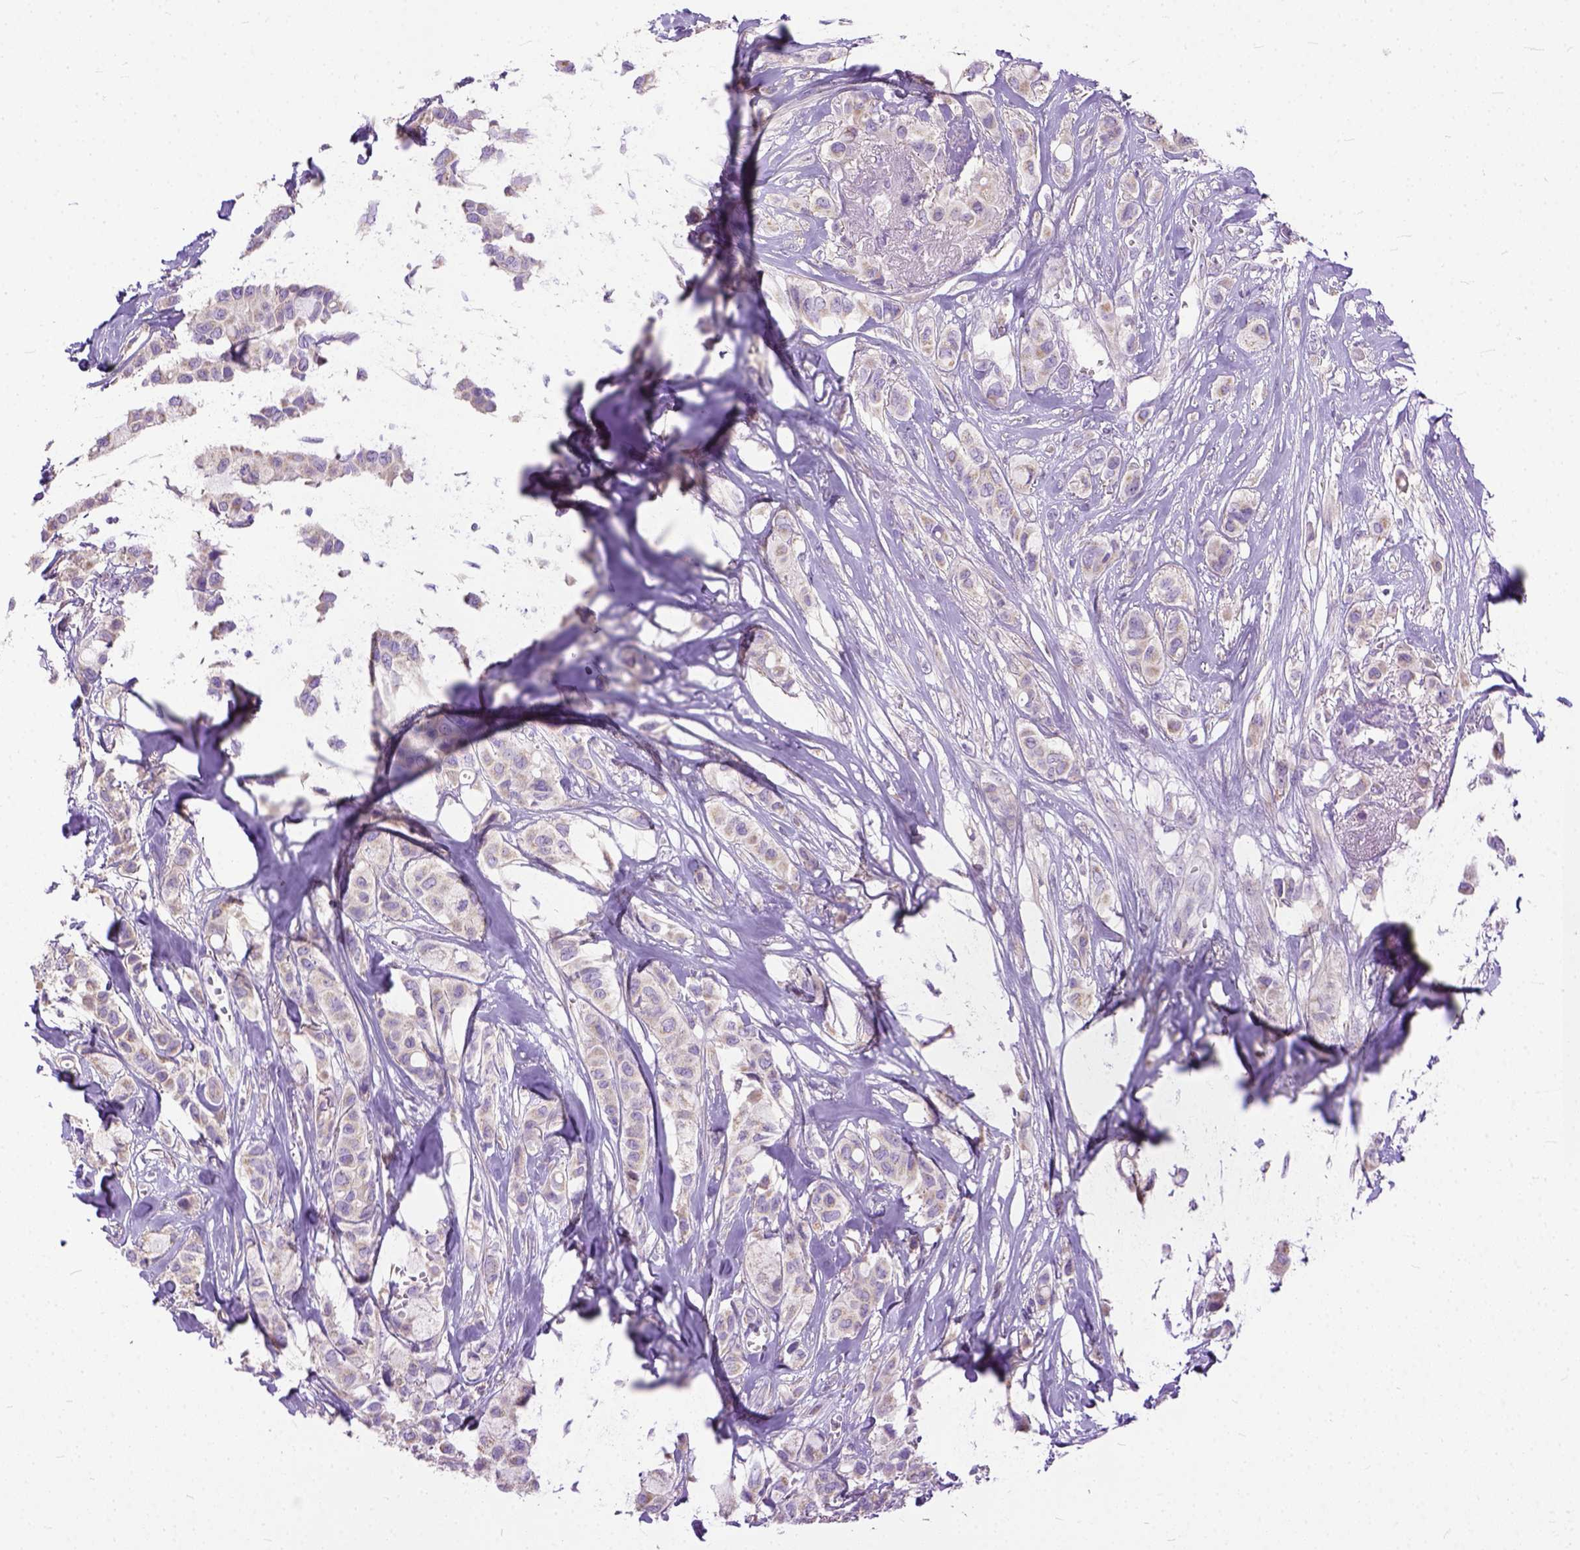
{"staining": {"intensity": "weak", "quantity": "<25%", "location": "cytoplasmic/membranous"}, "tissue": "breast cancer", "cell_type": "Tumor cells", "image_type": "cancer", "snomed": [{"axis": "morphology", "description": "Duct carcinoma"}, {"axis": "topography", "description": "Breast"}], "caption": "Breast cancer (intraductal carcinoma) was stained to show a protein in brown. There is no significant staining in tumor cells.", "gene": "BANF2", "patient": {"sex": "female", "age": 85}}